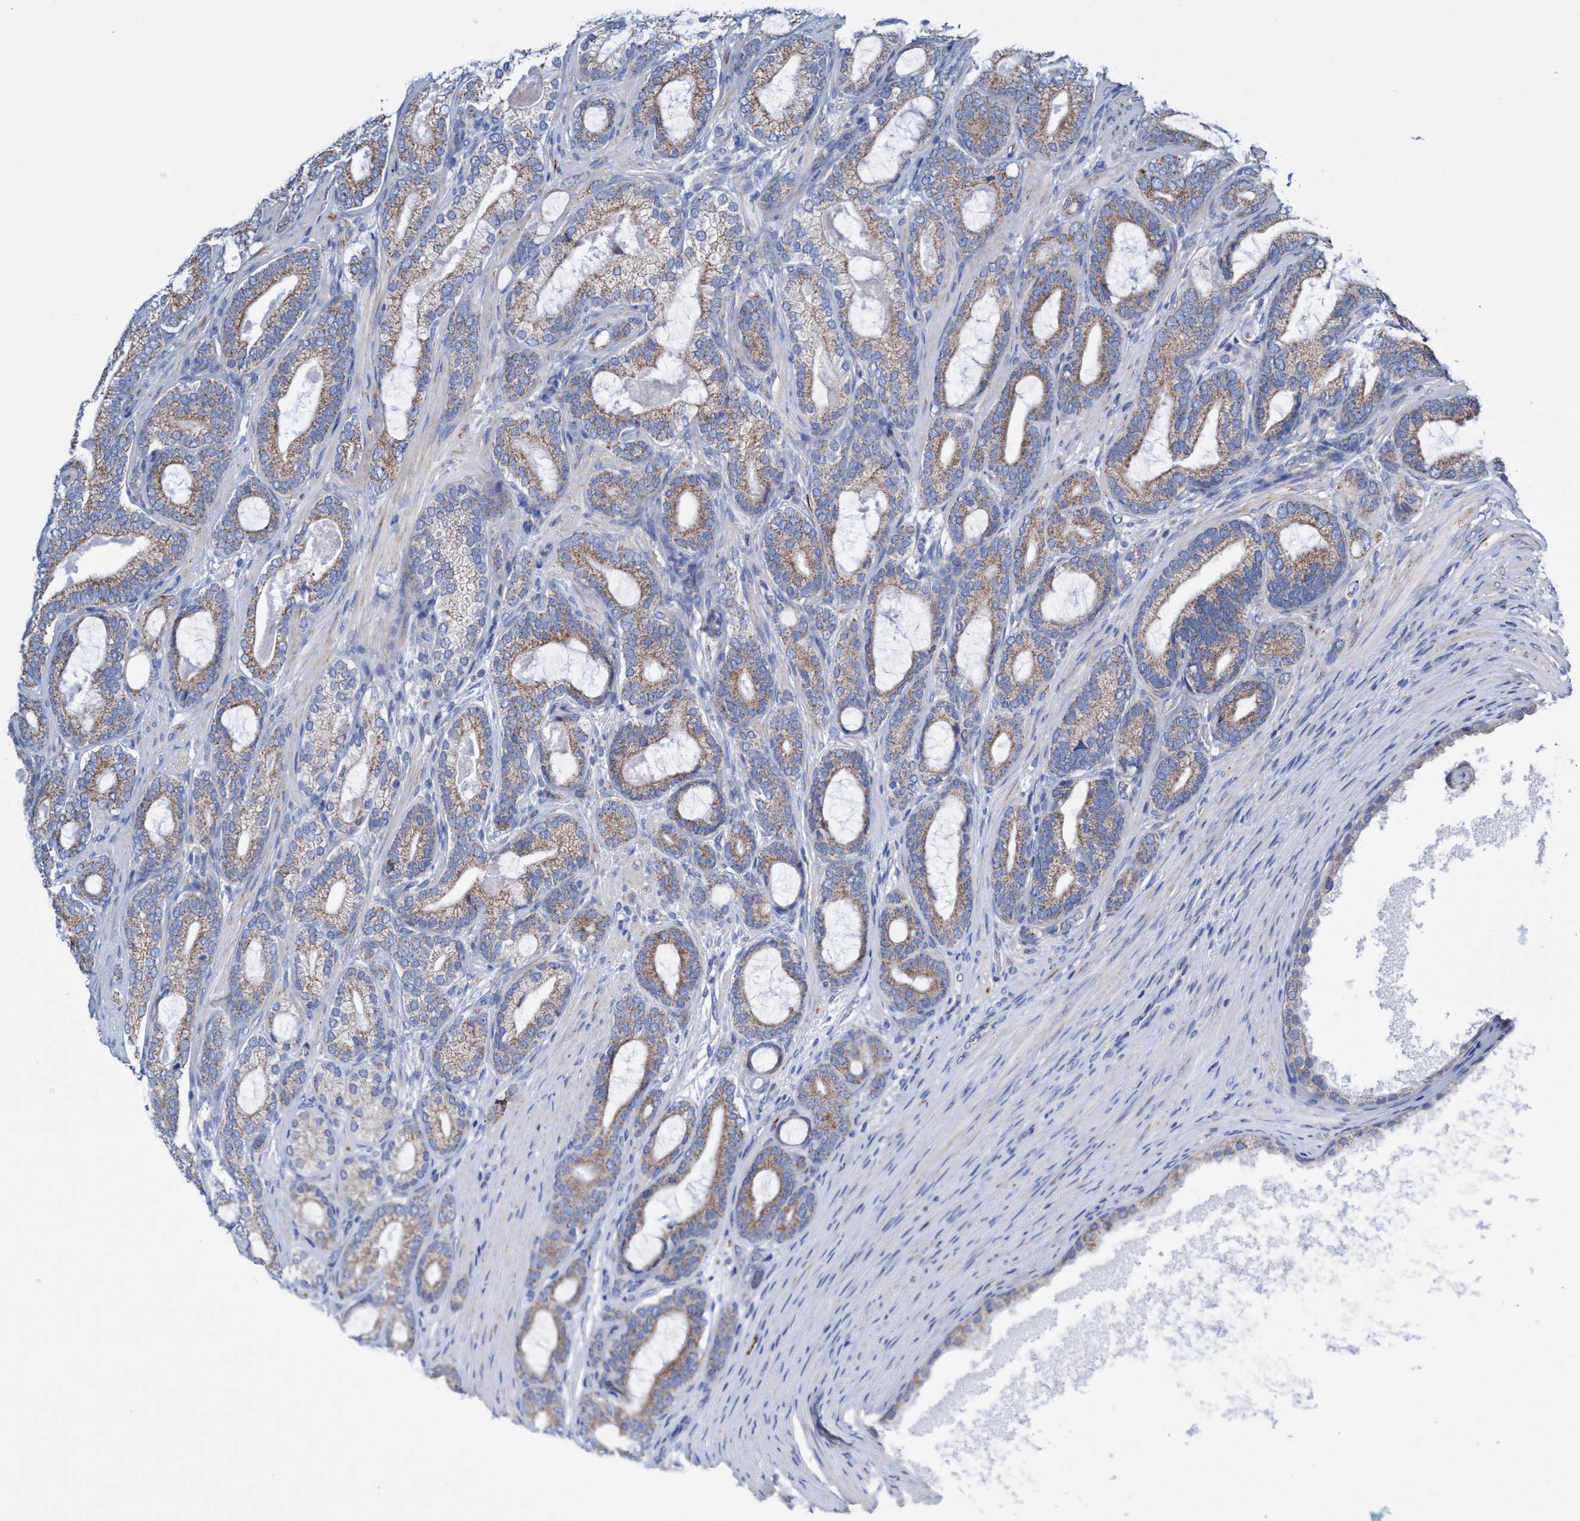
{"staining": {"intensity": "moderate", "quantity": ">75%", "location": "cytoplasmic/membranous"}, "tissue": "prostate cancer", "cell_type": "Tumor cells", "image_type": "cancer", "snomed": [{"axis": "morphology", "description": "Adenocarcinoma, High grade"}, {"axis": "topography", "description": "Prostate"}], "caption": "Moderate cytoplasmic/membranous positivity is identified in about >75% of tumor cells in high-grade adenocarcinoma (prostate). (DAB IHC, brown staining for protein, blue staining for nuclei).", "gene": "ZNF750", "patient": {"sex": "male", "age": 60}}